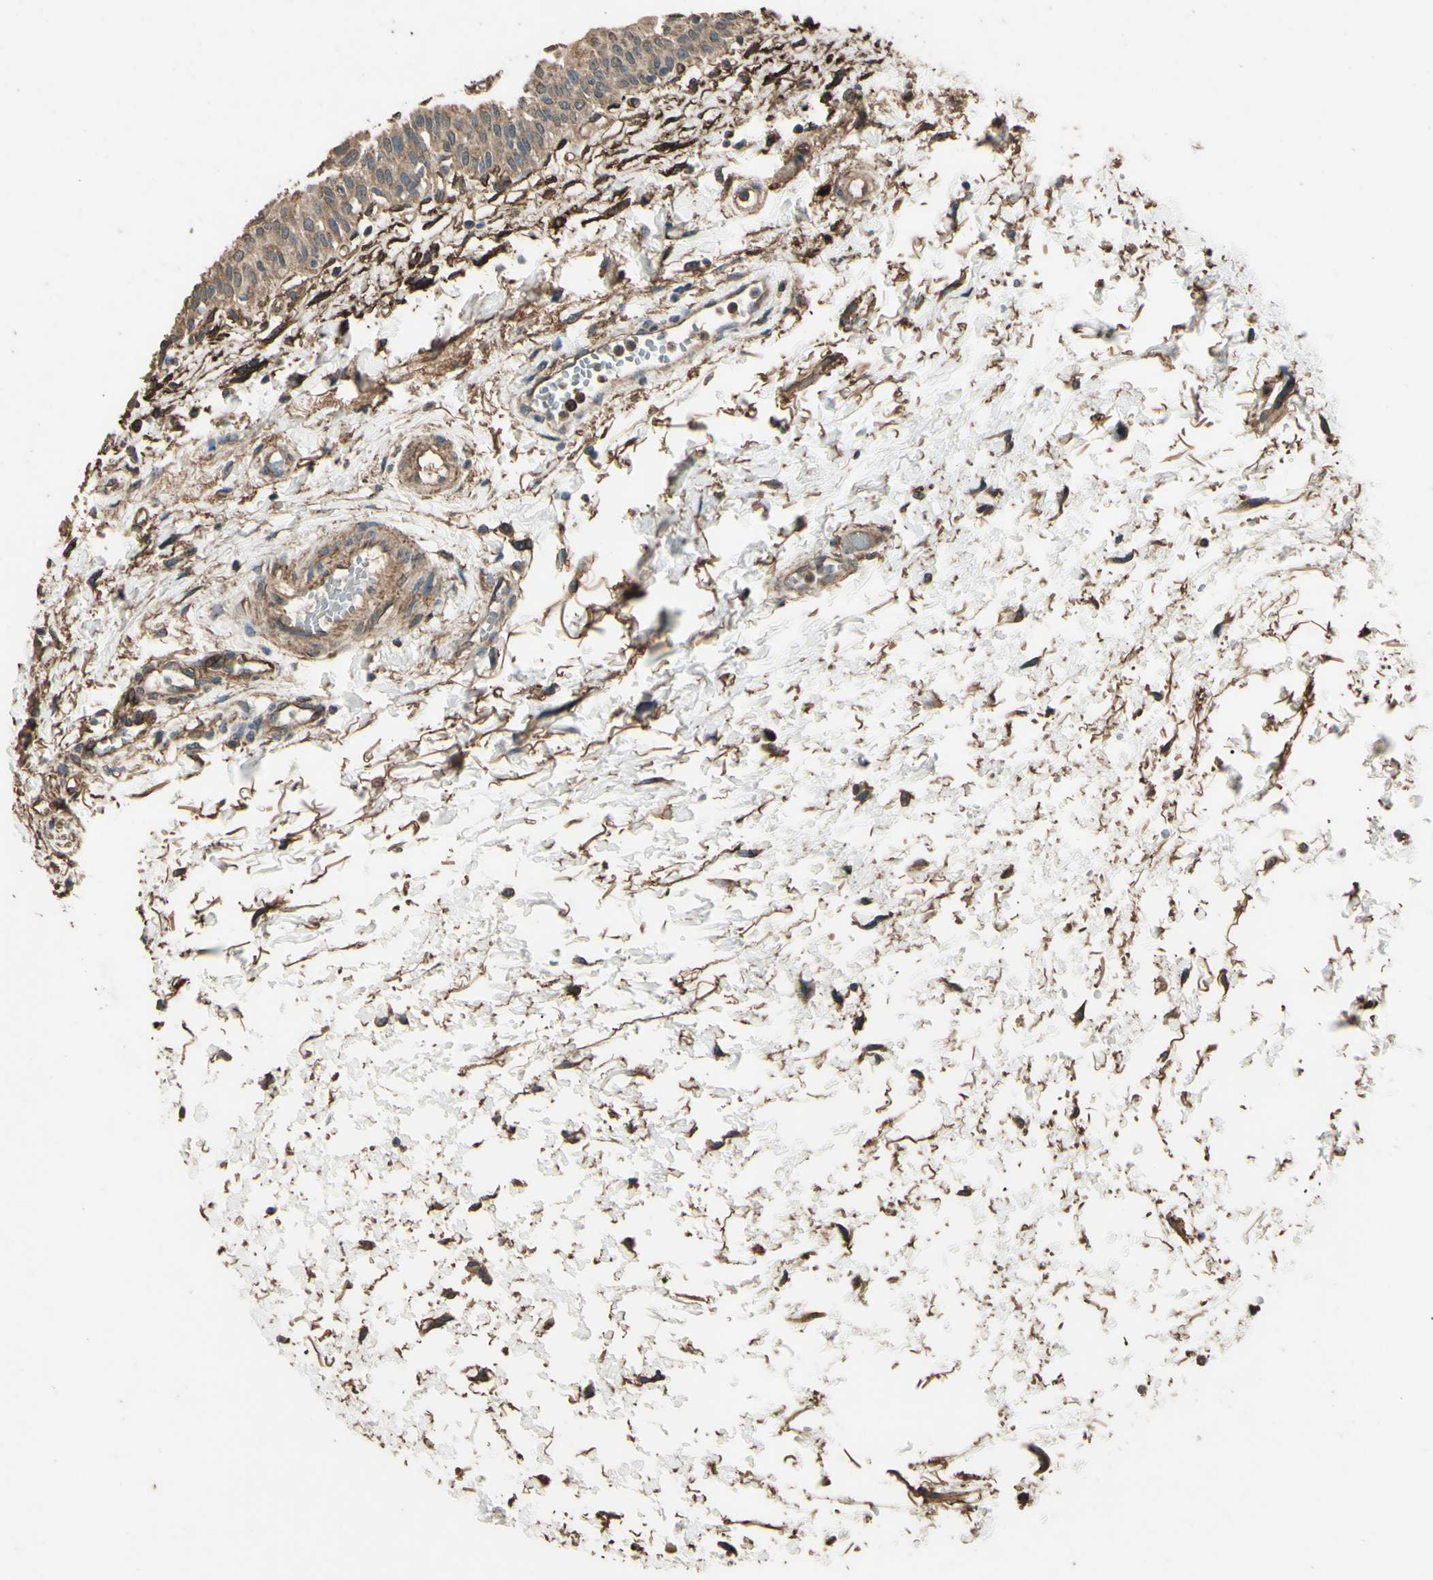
{"staining": {"intensity": "moderate", "quantity": ">75%", "location": "cytoplasmic/membranous"}, "tissue": "urinary bladder", "cell_type": "Urothelial cells", "image_type": "normal", "snomed": [{"axis": "morphology", "description": "Normal tissue, NOS"}, {"axis": "topography", "description": "Urinary bladder"}], "caption": "IHC (DAB (3,3'-diaminobenzidine)) staining of benign human urinary bladder displays moderate cytoplasmic/membranous protein staining in approximately >75% of urothelial cells.", "gene": "TSPO", "patient": {"sex": "male", "age": 55}}